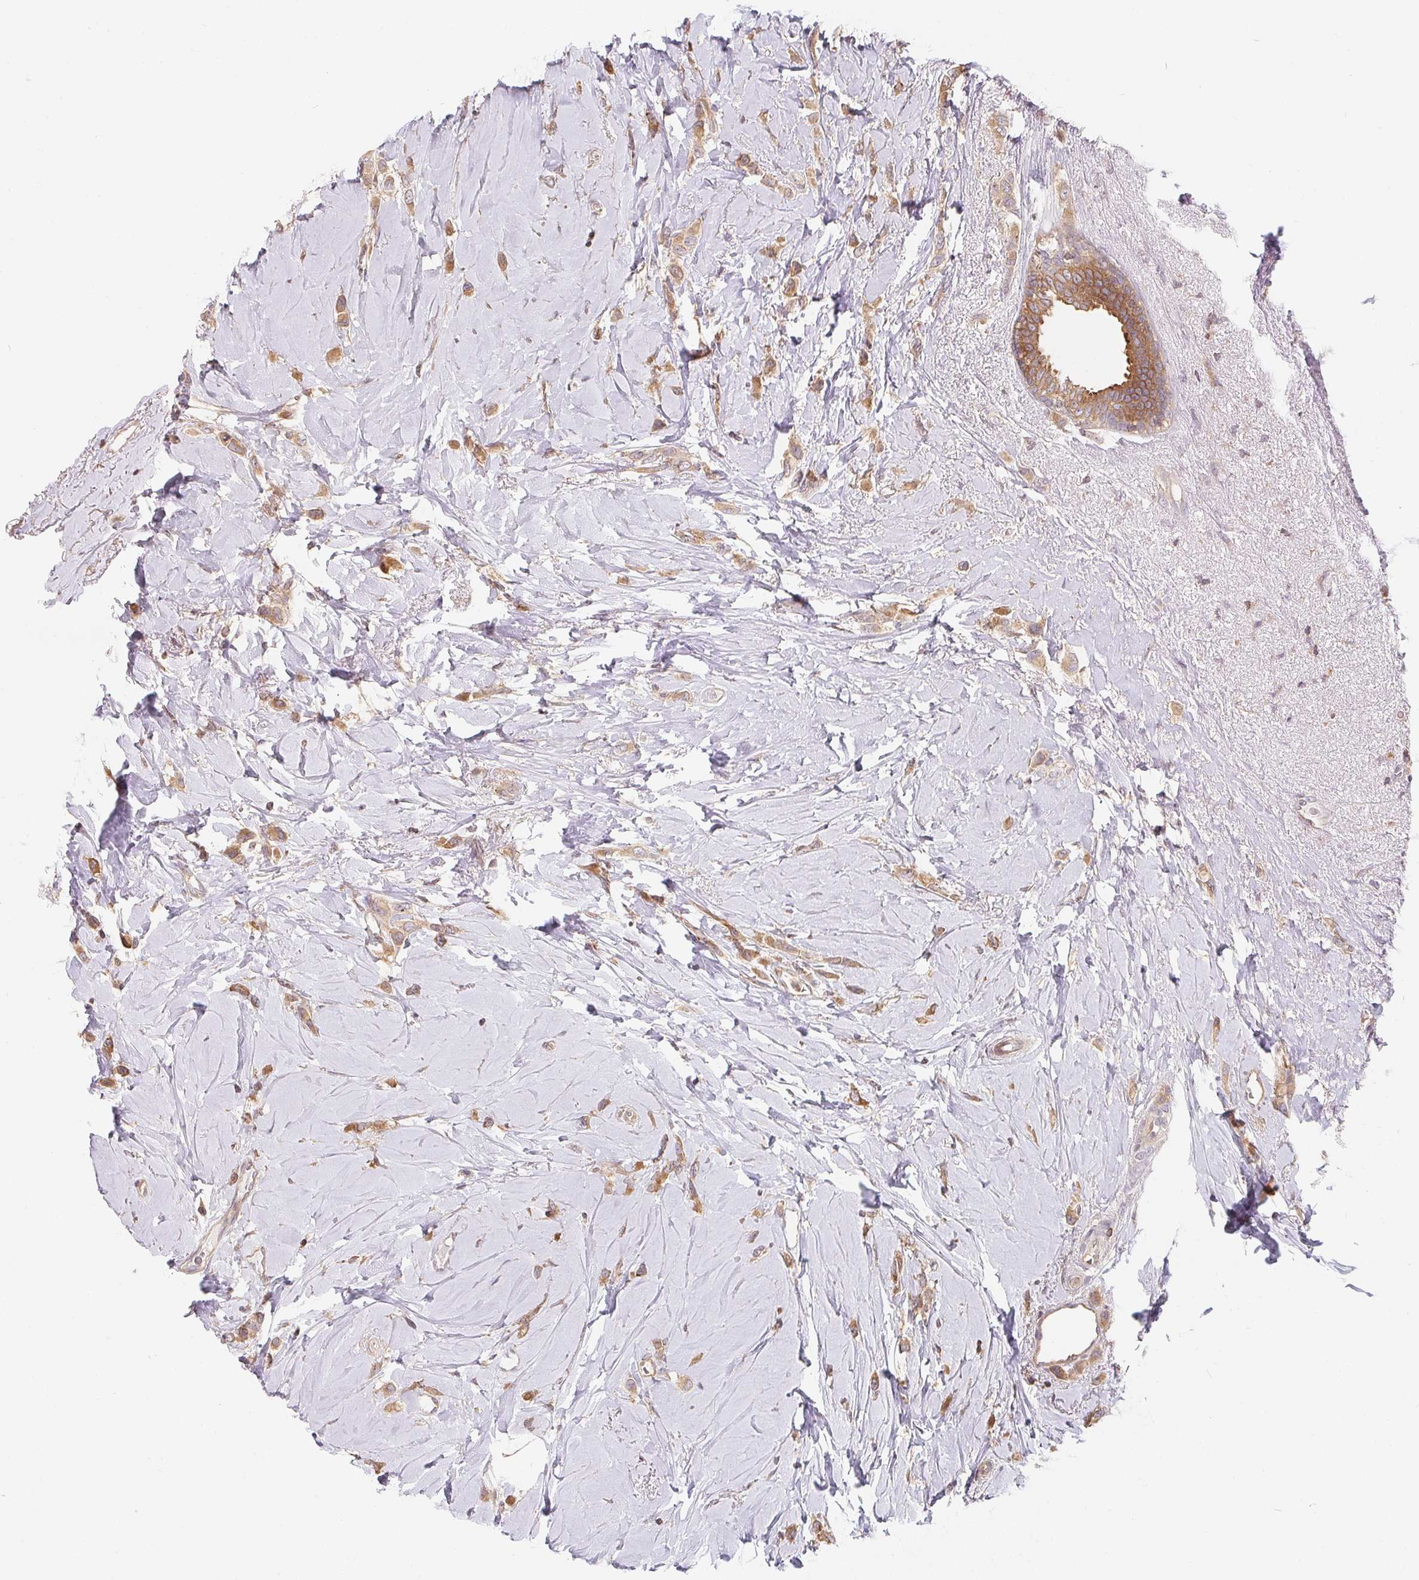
{"staining": {"intensity": "moderate", "quantity": ">75%", "location": "cytoplasmic/membranous"}, "tissue": "breast cancer", "cell_type": "Tumor cells", "image_type": "cancer", "snomed": [{"axis": "morphology", "description": "Lobular carcinoma"}, {"axis": "topography", "description": "Breast"}], "caption": "Lobular carcinoma (breast) tissue reveals moderate cytoplasmic/membranous staining in about >75% of tumor cells, visualized by immunohistochemistry. Immunohistochemistry (ihc) stains the protein in brown and the nuclei are stained blue.", "gene": "ANKRD13A", "patient": {"sex": "female", "age": 66}}